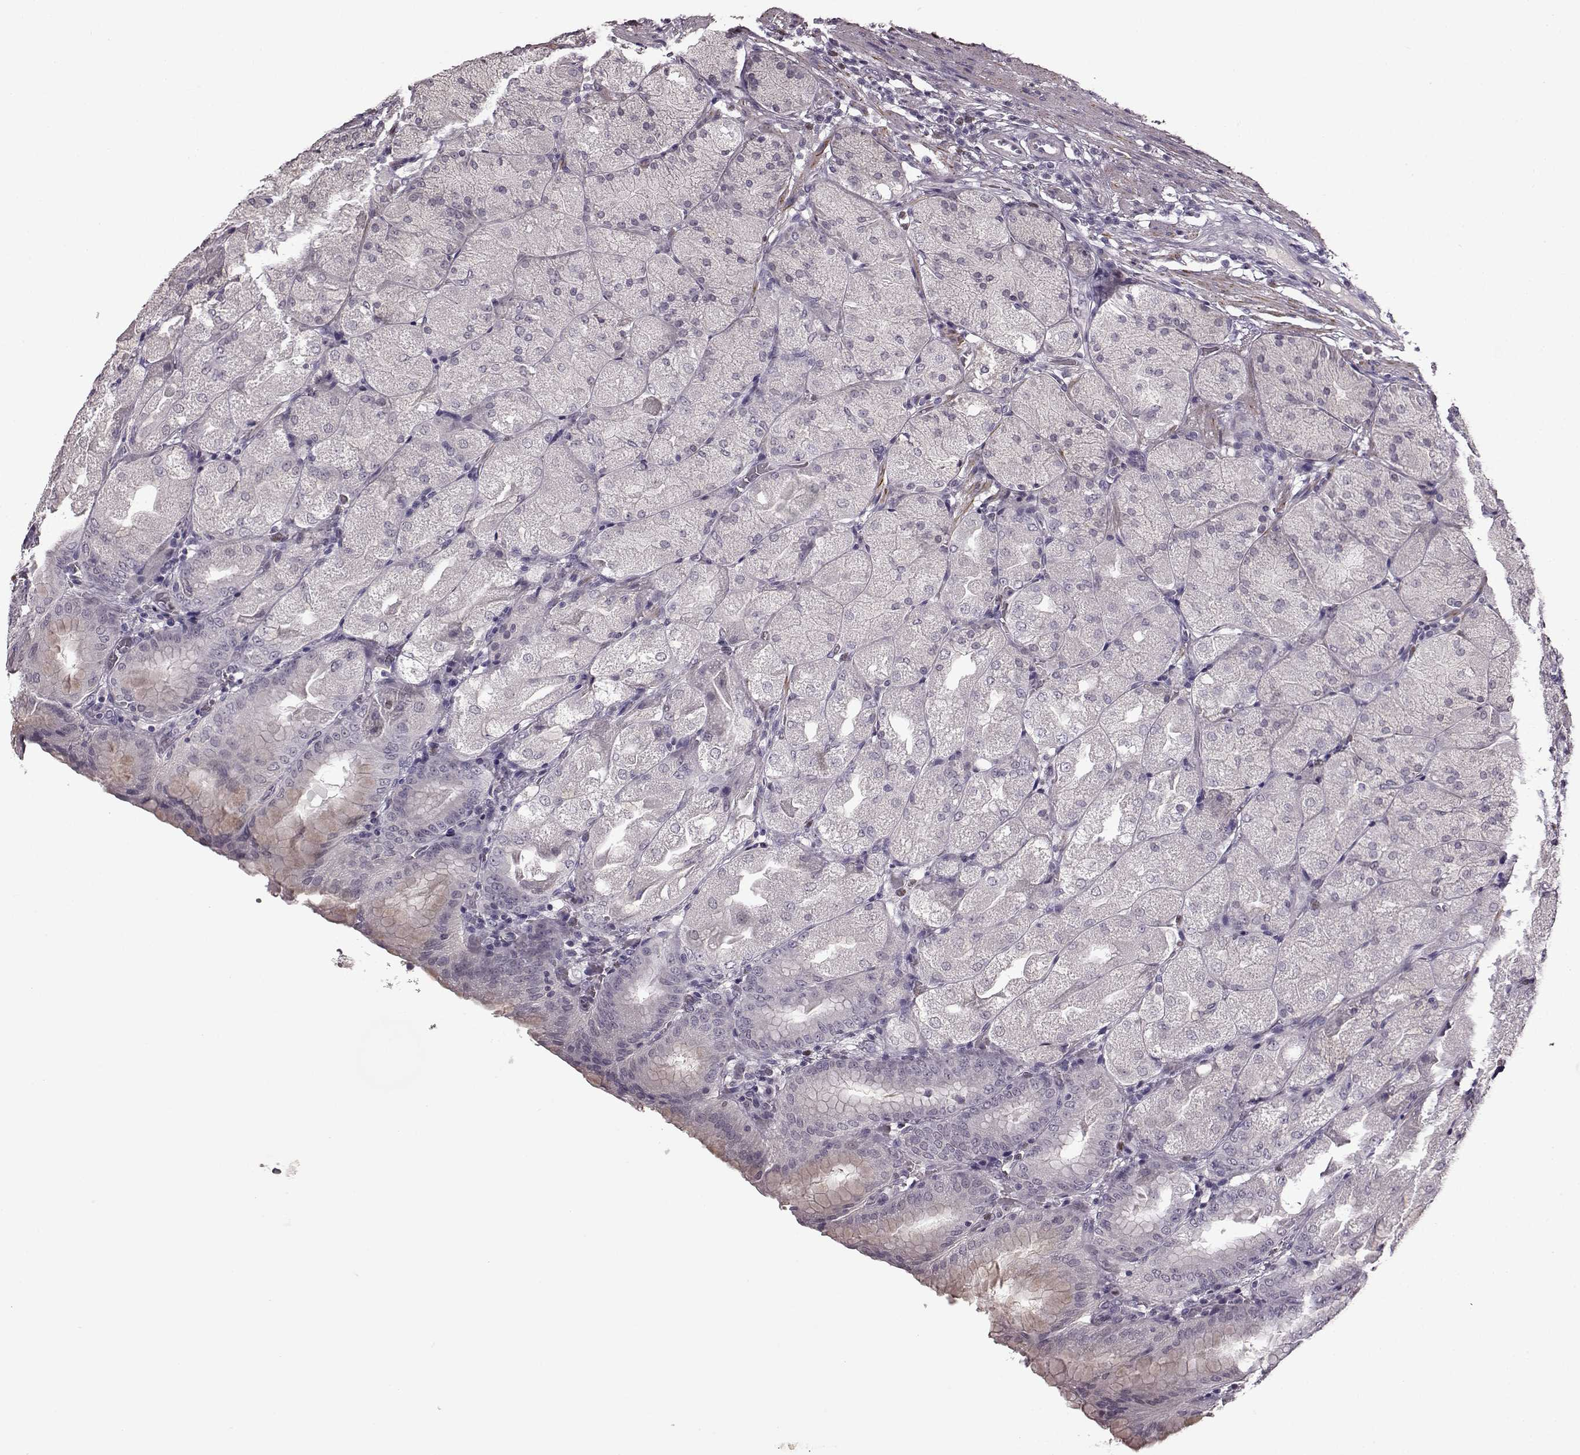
{"staining": {"intensity": "weak", "quantity": "<25%", "location": "cytoplasmic/membranous"}, "tissue": "stomach", "cell_type": "Glandular cells", "image_type": "normal", "snomed": [{"axis": "morphology", "description": "Normal tissue, NOS"}, {"axis": "topography", "description": "Stomach, upper"}, {"axis": "topography", "description": "Stomach"}, {"axis": "topography", "description": "Stomach, lower"}], "caption": "A micrograph of stomach stained for a protein exhibits no brown staining in glandular cells.", "gene": "CNGA3", "patient": {"sex": "male", "age": 62}}